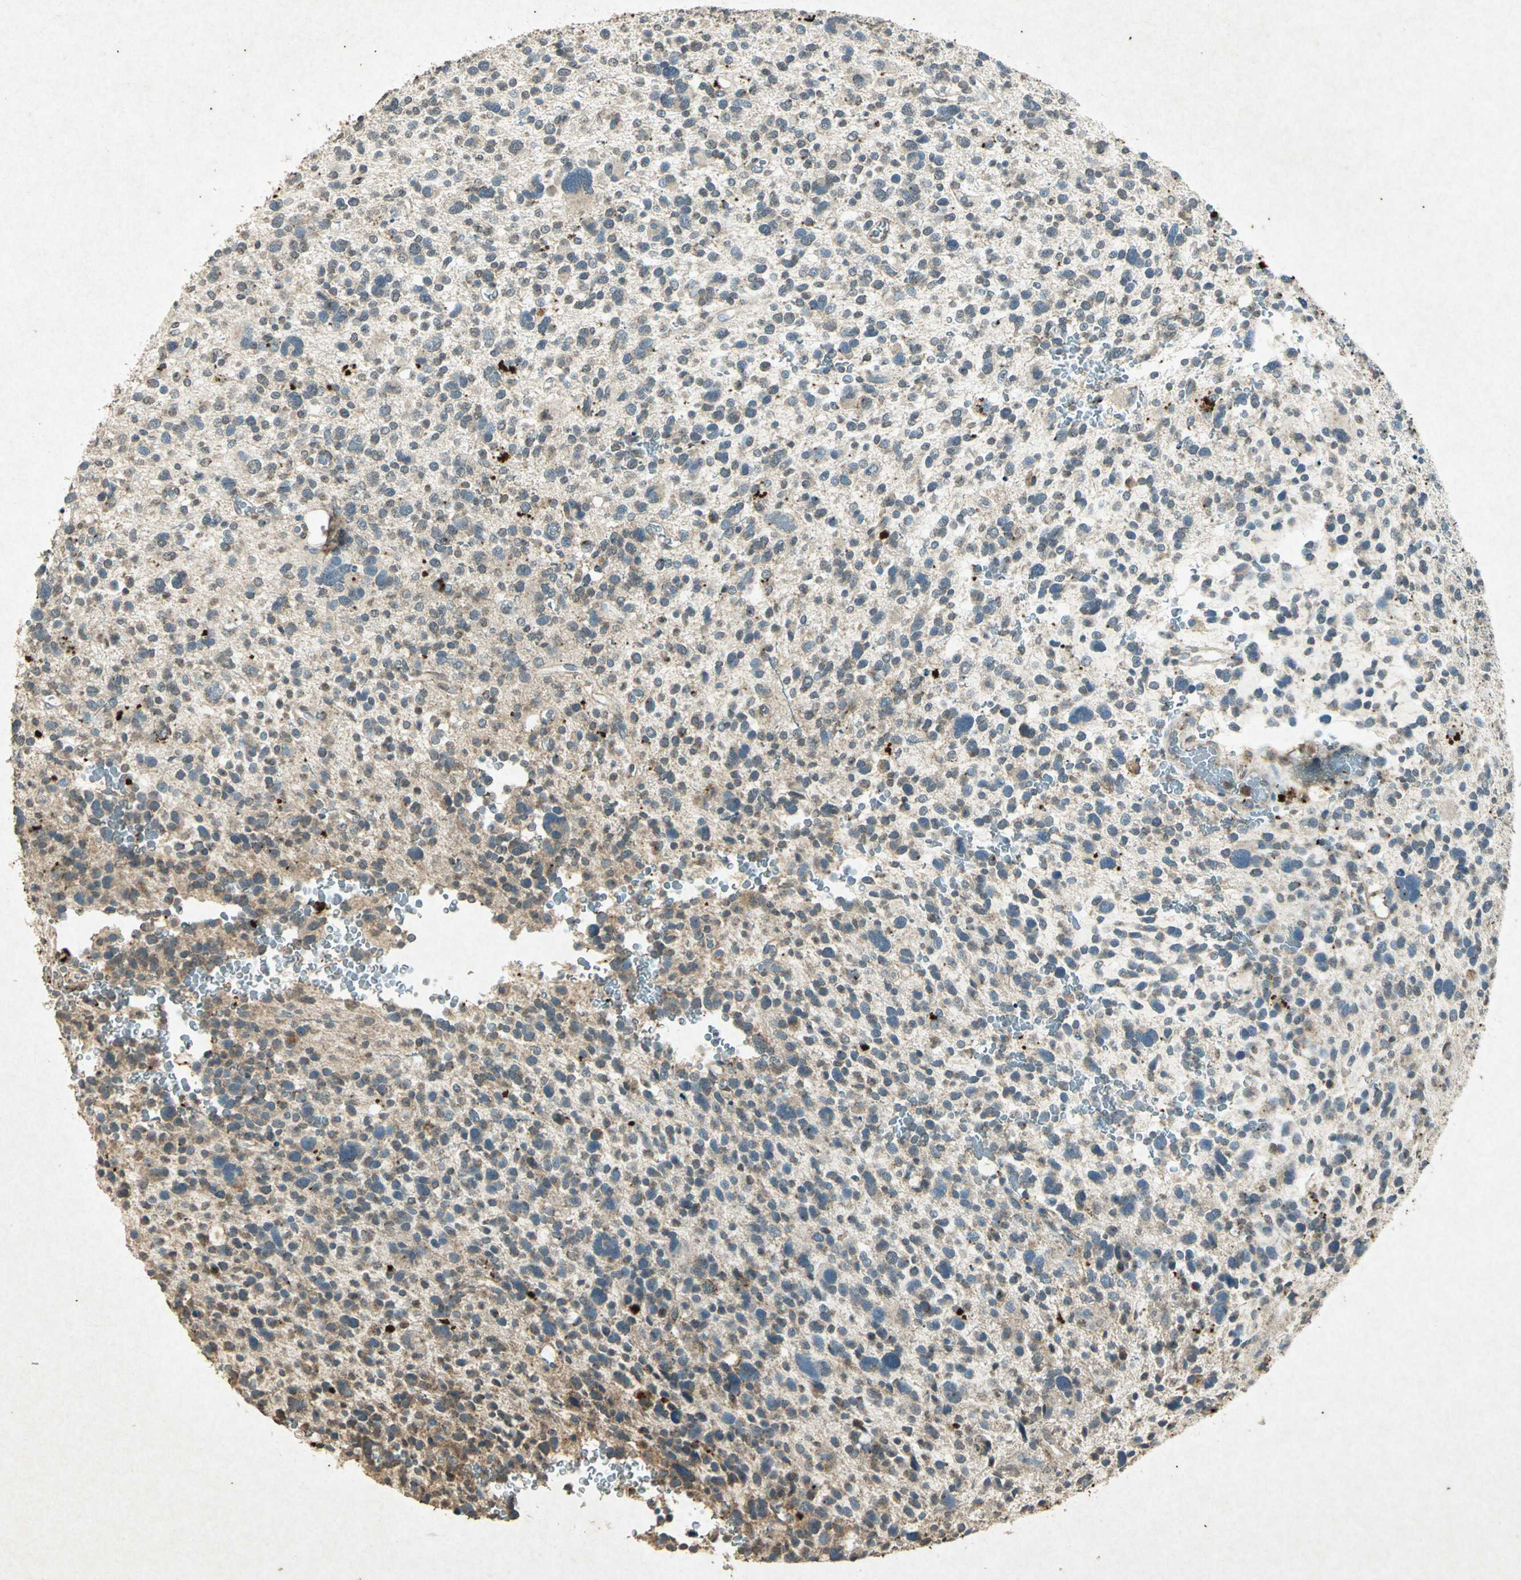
{"staining": {"intensity": "weak", "quantity": "<25%", "location": "cytoplasmic/membranous"}, "tissue": "glioma", "cell_type": "Tumor cells", "image_type": "cancer", "snomed": [{"axis": "morphology", "description": "Glioma, malignant, High grade"}, {"axis": "topography", "description": "Brain"}], "caption": "Tumor cells show no significant protein expression in glioma.", "gene": "PSEN1", "patient": {"sex": "male", "age": 48}}